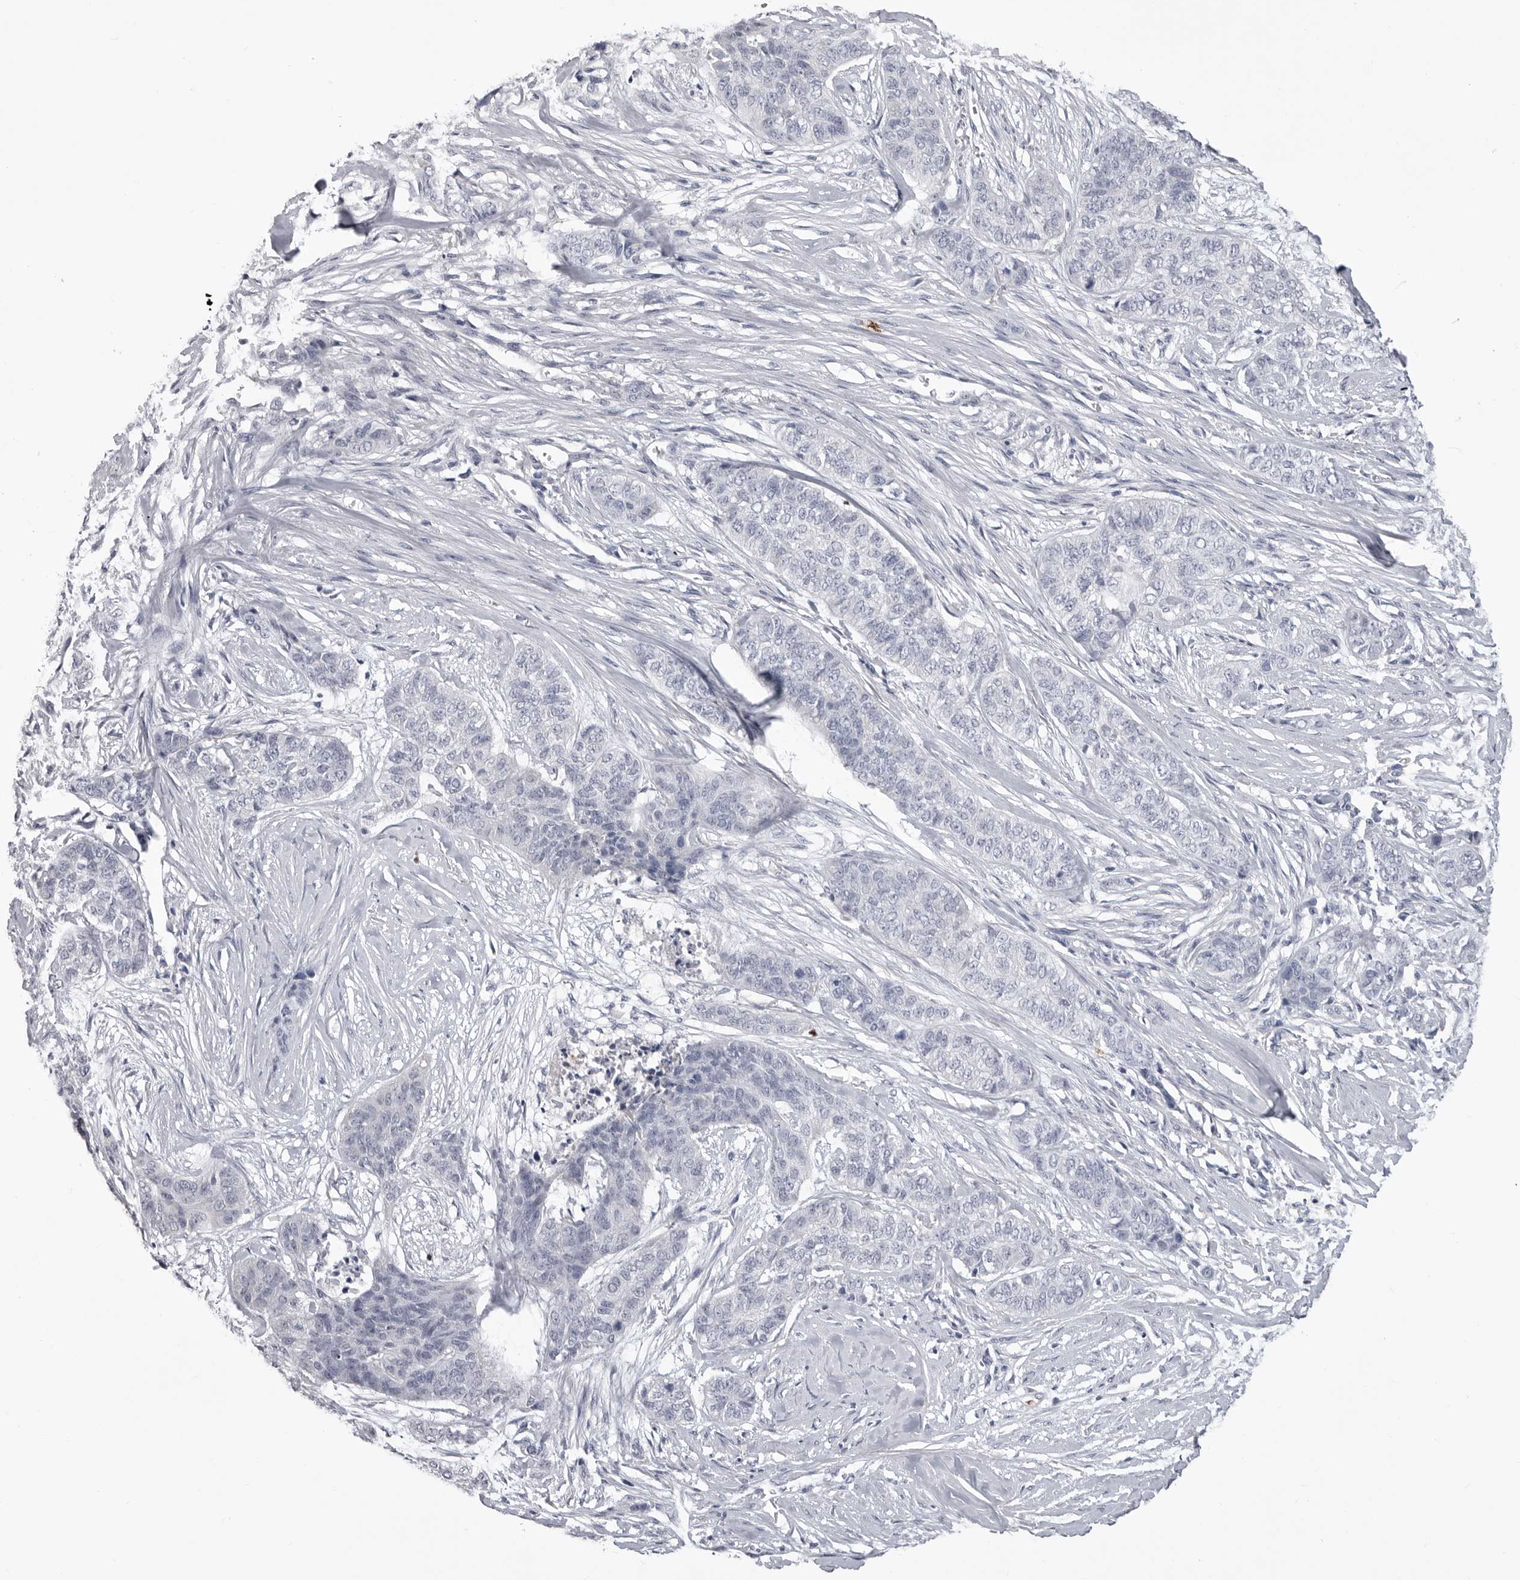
{"staining": {"intensity": "negative", "quantity": "none", "location": "none"}, "tissue": "skin cancer", "cell_type": "Tumor cells", "image_type": "cancer", "snomed": [{"axis": "morphology", "description": "Basal cell carcinoma"}, {"axis": "topography", "description": "Skin"}], "caption": "An immunohistochemistry micrograph of skin cancer is shown. There is no staining in tumor cells of skin cancer.", "gene": "STAP2", "patient": {"sex": "female", "age": 64}}